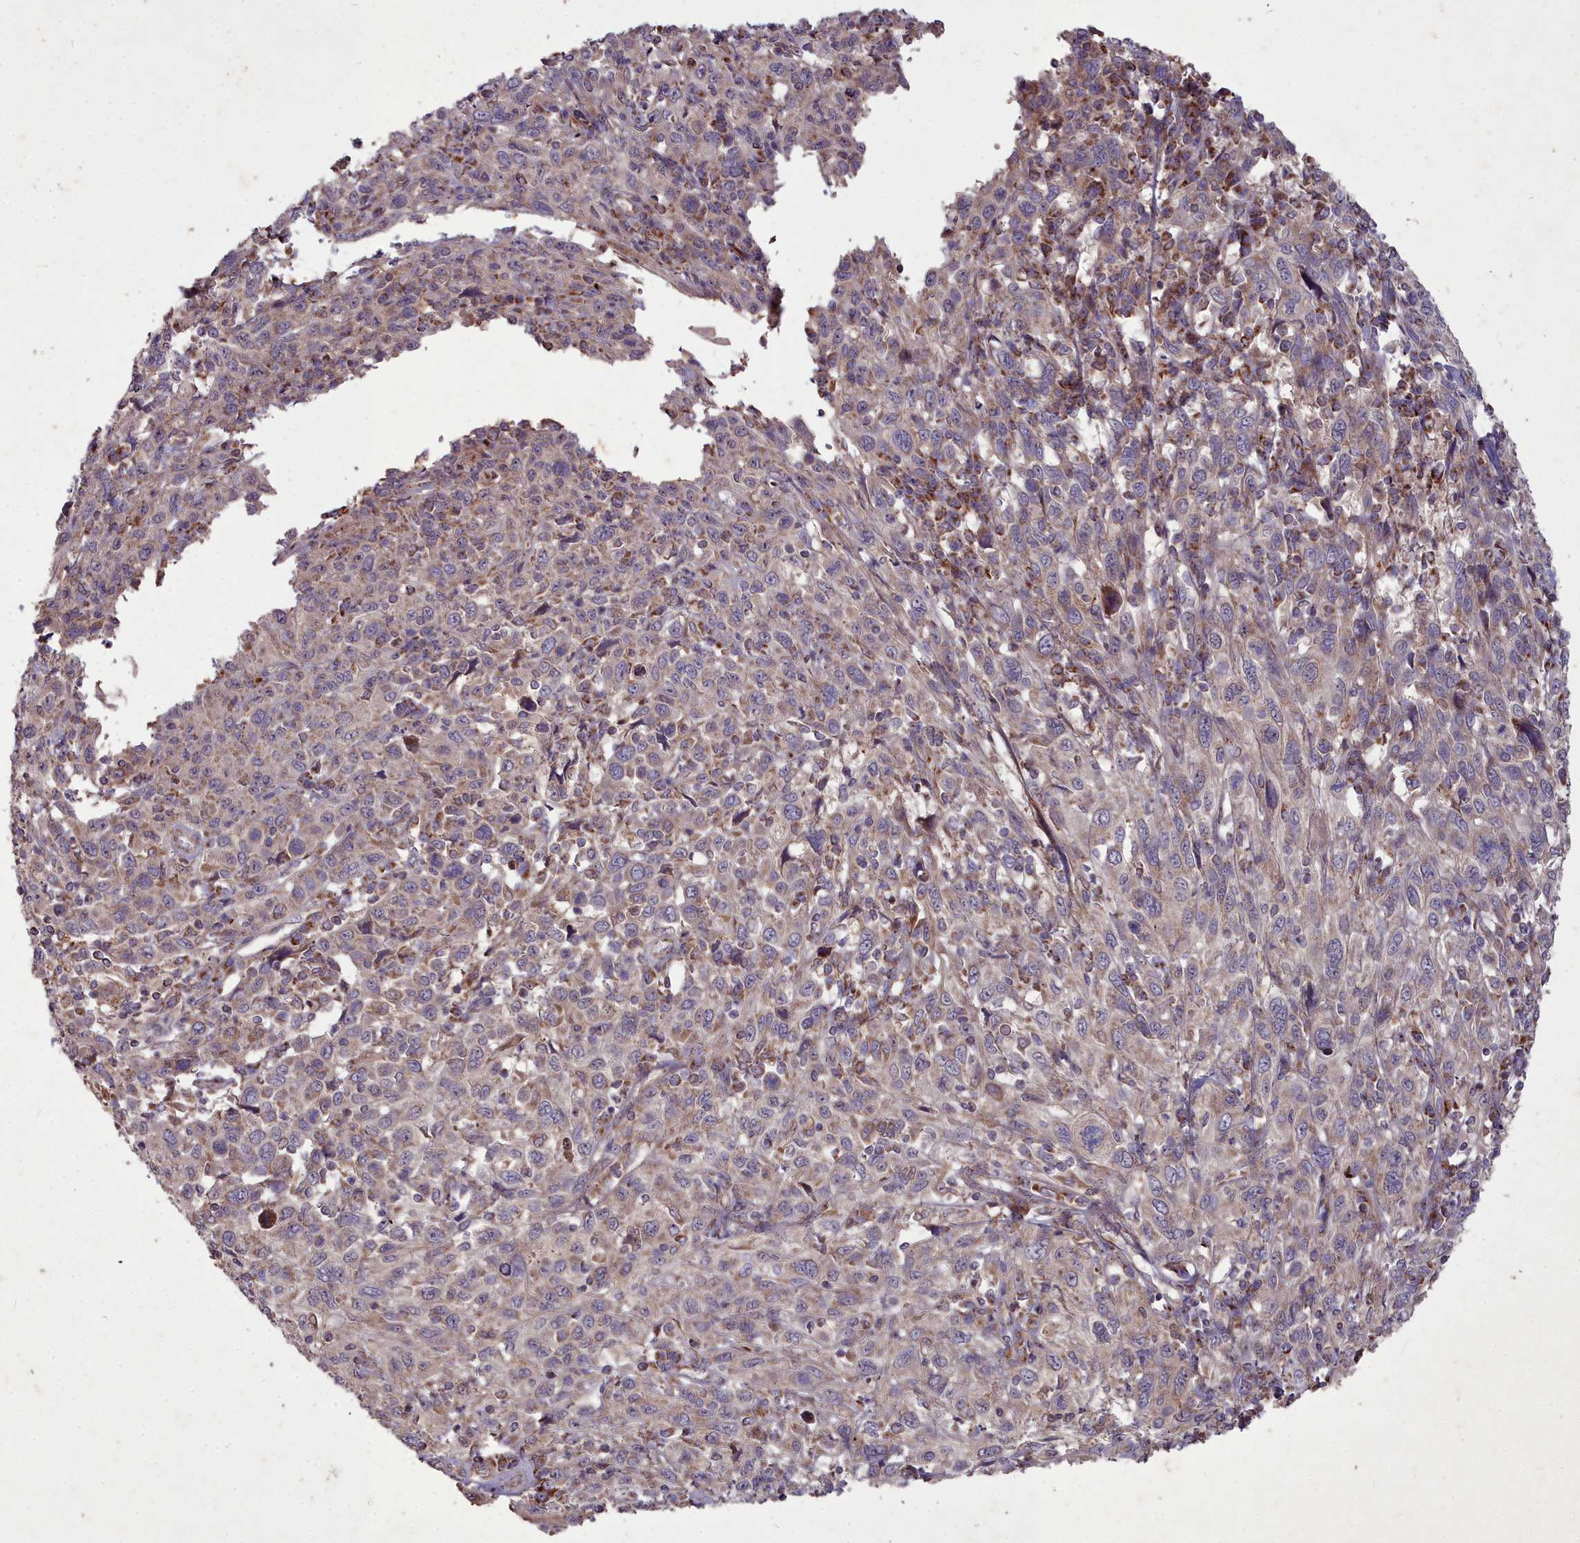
{"staining": {"intensity": "weak", "quantity": "25%-75%", "location": "cytoplasmic/membranous"}, "tissue": "cervical cancer", "cell_type": "Tumor cells", "image_type": "cancer", "snomed": [{"axis": "morphology", "description": "Squamous cell carcinoma, NOS"}, {"axis": "topography", "description": "Cervix"}], "caption": "IHC (DAB (3,3'-diaminobenzidine)) staining of squamous cell carcinoma (cervical) shows weak cytoplasmic/membranous protein positivity in approximately 25%-75% of tumor cells. (DAB IHC with brightfield microscopy, high magnification).", "gene": "COX11", "patient": {"sex": "female", "age": 46}}